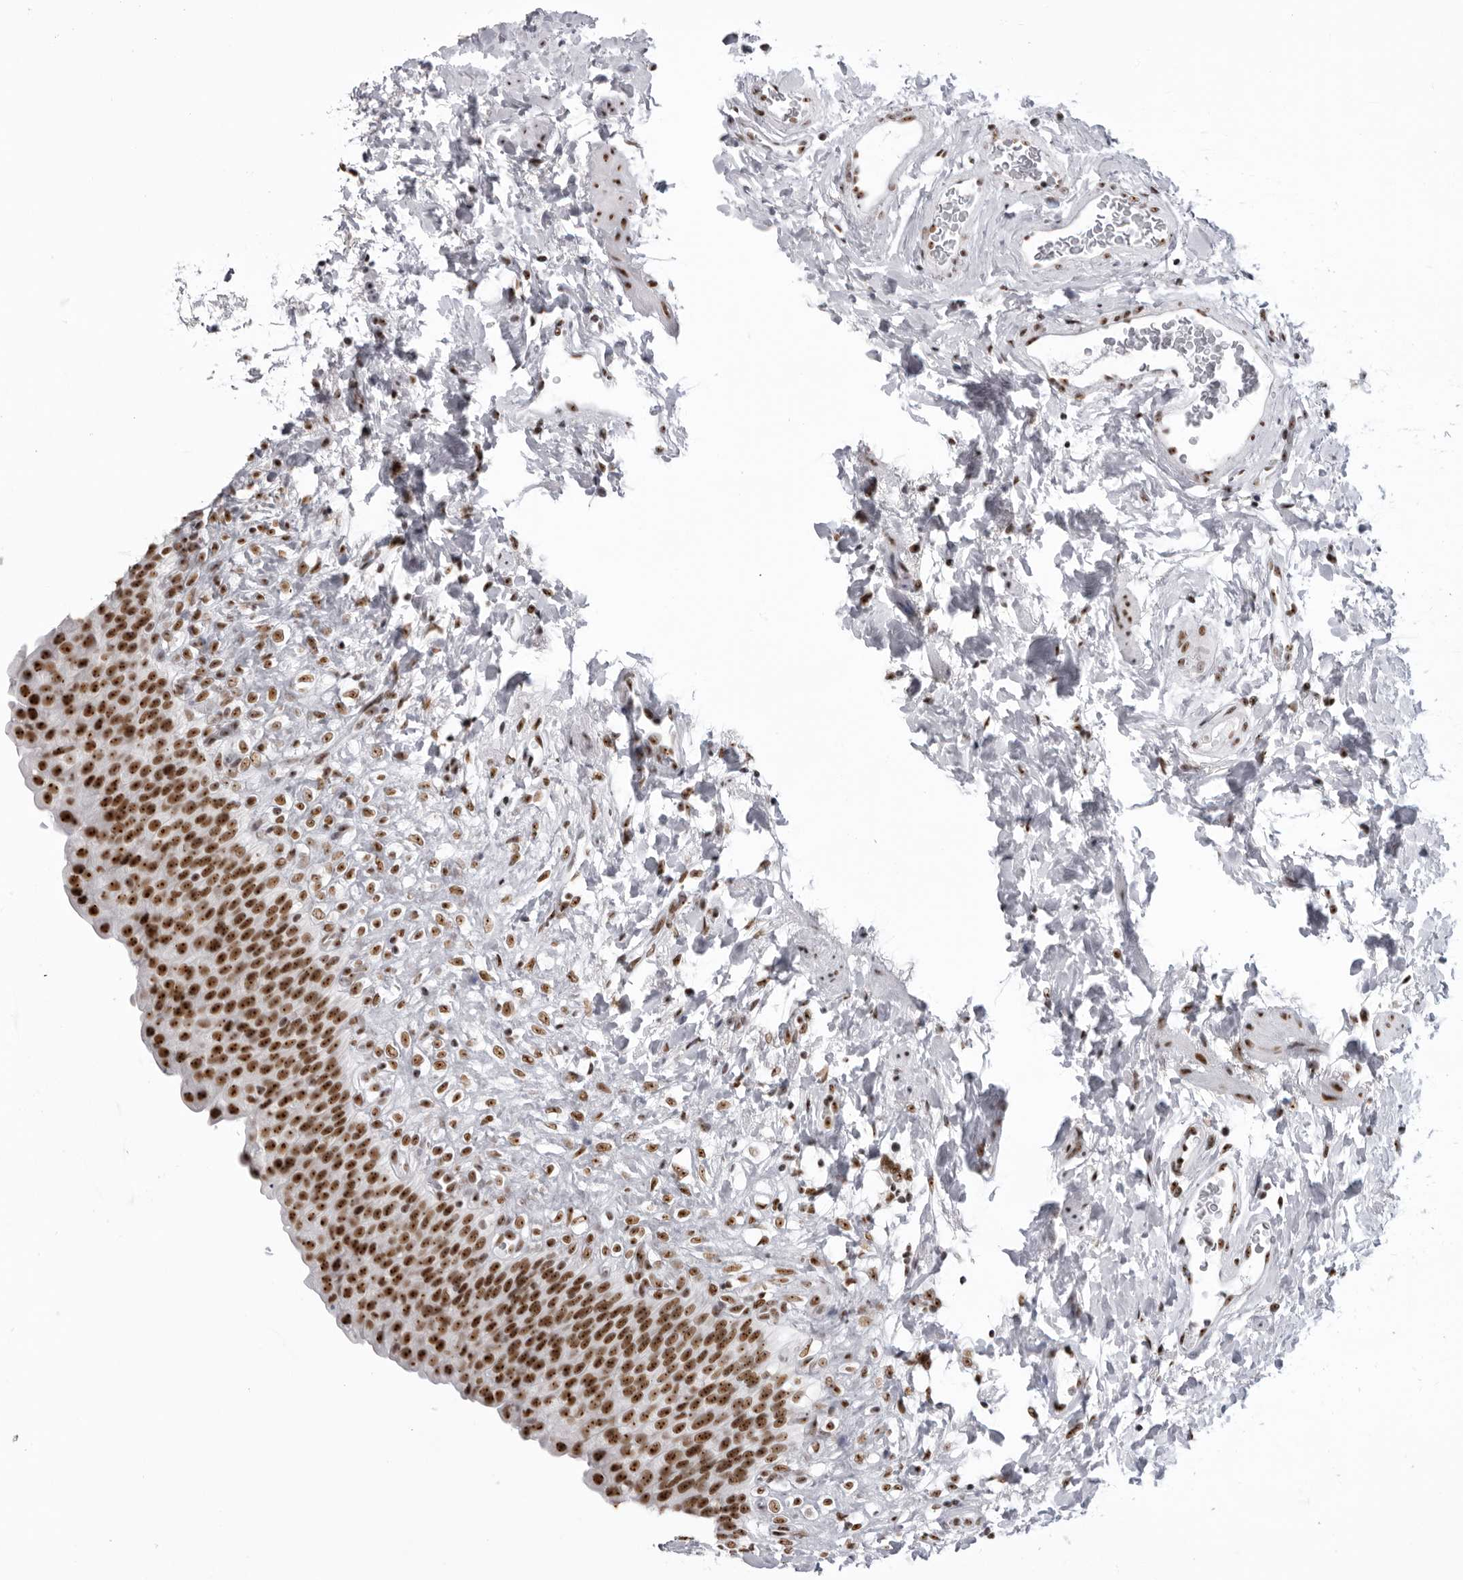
{"staining": {"intensity": "strong", "quantity": ">75%", "location": "nuclear"}, "tissue": "urinary bladder", "cell_type": "Urothelial cells", "image_type": "normal", "snomed": [{"axis": "morphology", "description": "Normal tissue, NOS"}, {"axis": "topography", "description": "Urinary bladder"}], "caption": "Brown immunohistochemical staining in normal urinary bladder exhibits strong nuclear positivity in about >75% of urothelial cells. (DAB IHC, brown staining for protein, blue staining for nuclei).", "gene": "DHX9", "patient": {"sex": "female", "age": 79}}